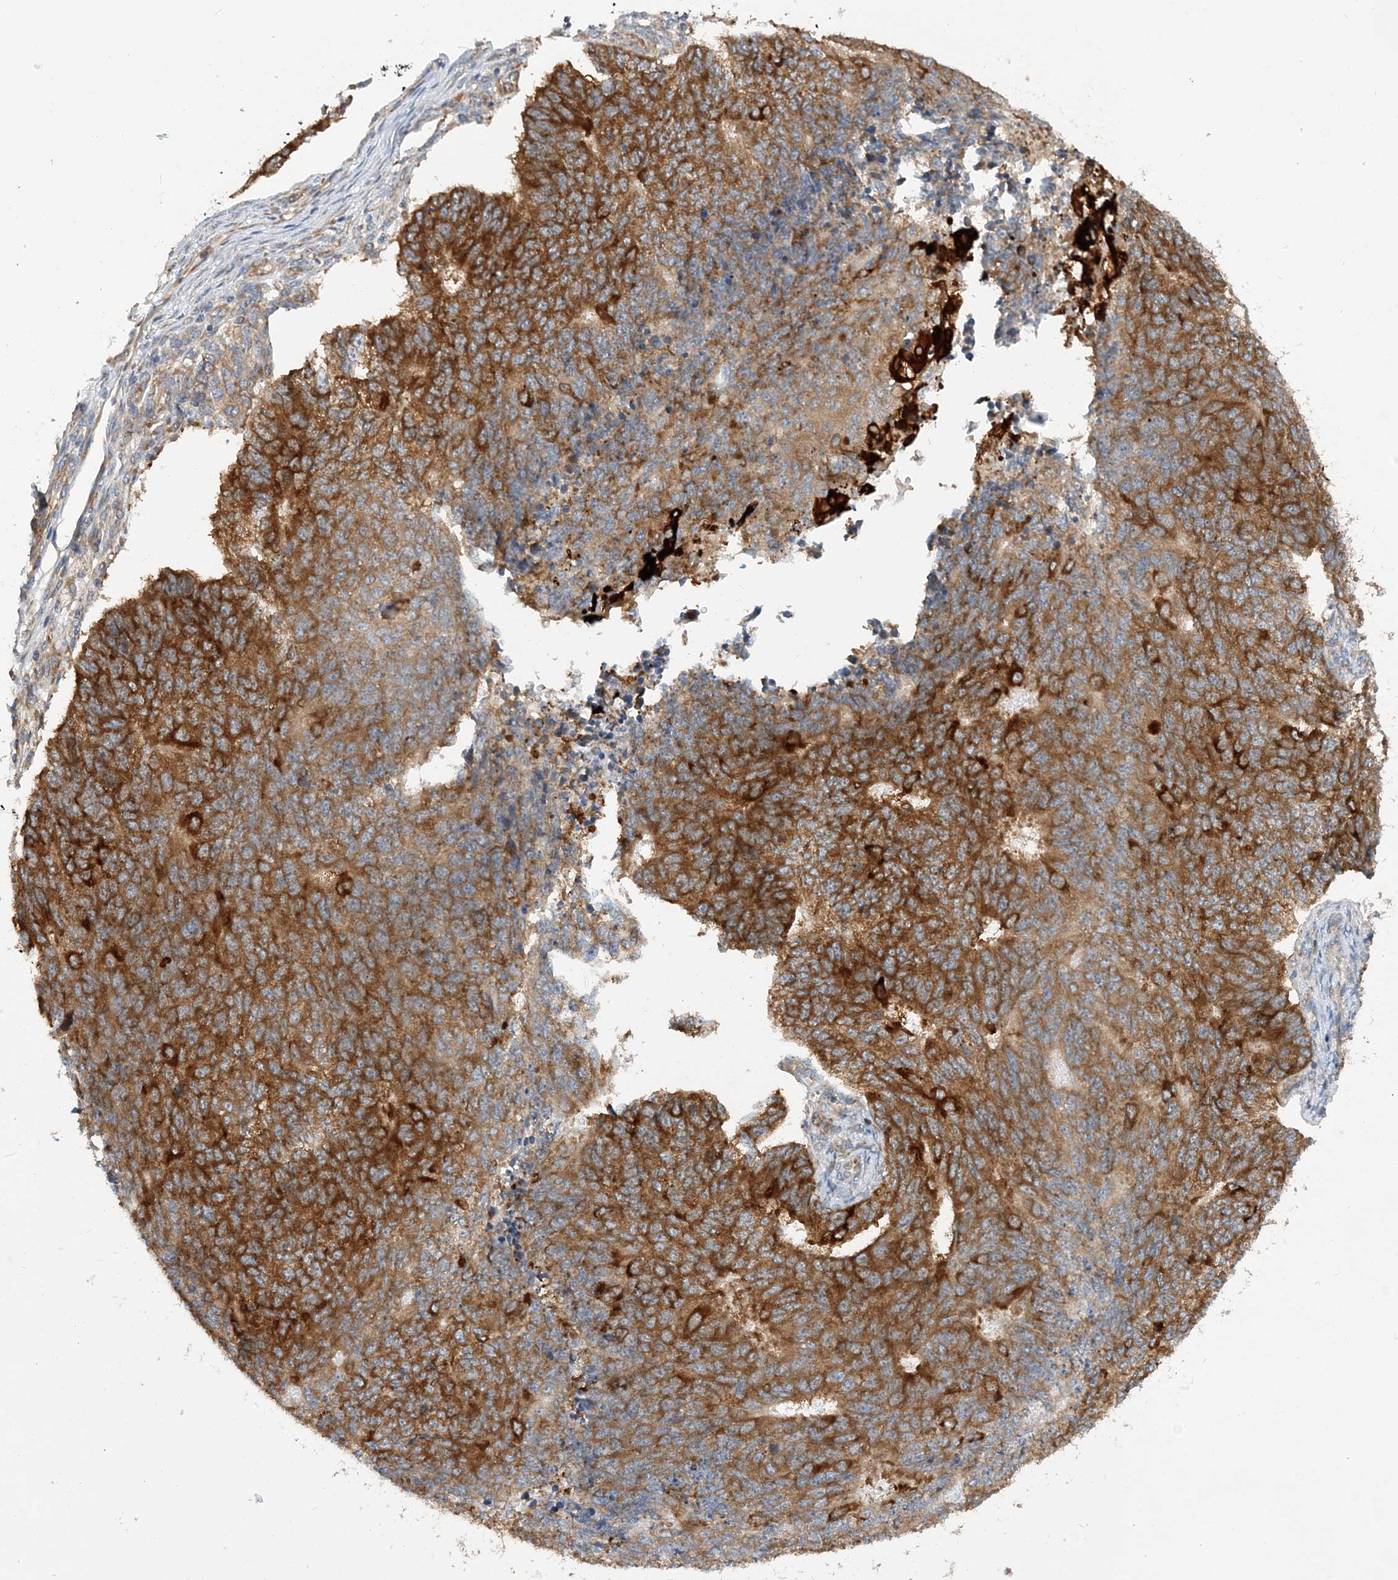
{"staining": {"intensity": "strong", "quantity": ">75%", "location": "cytoplasmic/membranous"}, "tissue": "endometrial cancer", "cell_type": "Tumor cells", "image_type": "cancer", "snomed": [{"axis": "morphology", "description": "Adenocarcinoma, NOS"}, {"axis": "topography", "description": "Endometrium"}], "caption": "Protein analysis of endometrial cancer (adenocarcinoma) tissue exhibits strong cytoplasmic/membranous staining in about >75% of tumor cells. The staining was performed using DAB (3,3'-diaminobenzidine), with brown indicating positive protein expression. Nuclei are stained blue with hematoxylin.", "gene": "LARP4B", "patient": {"sex": "female", "age": 32}}